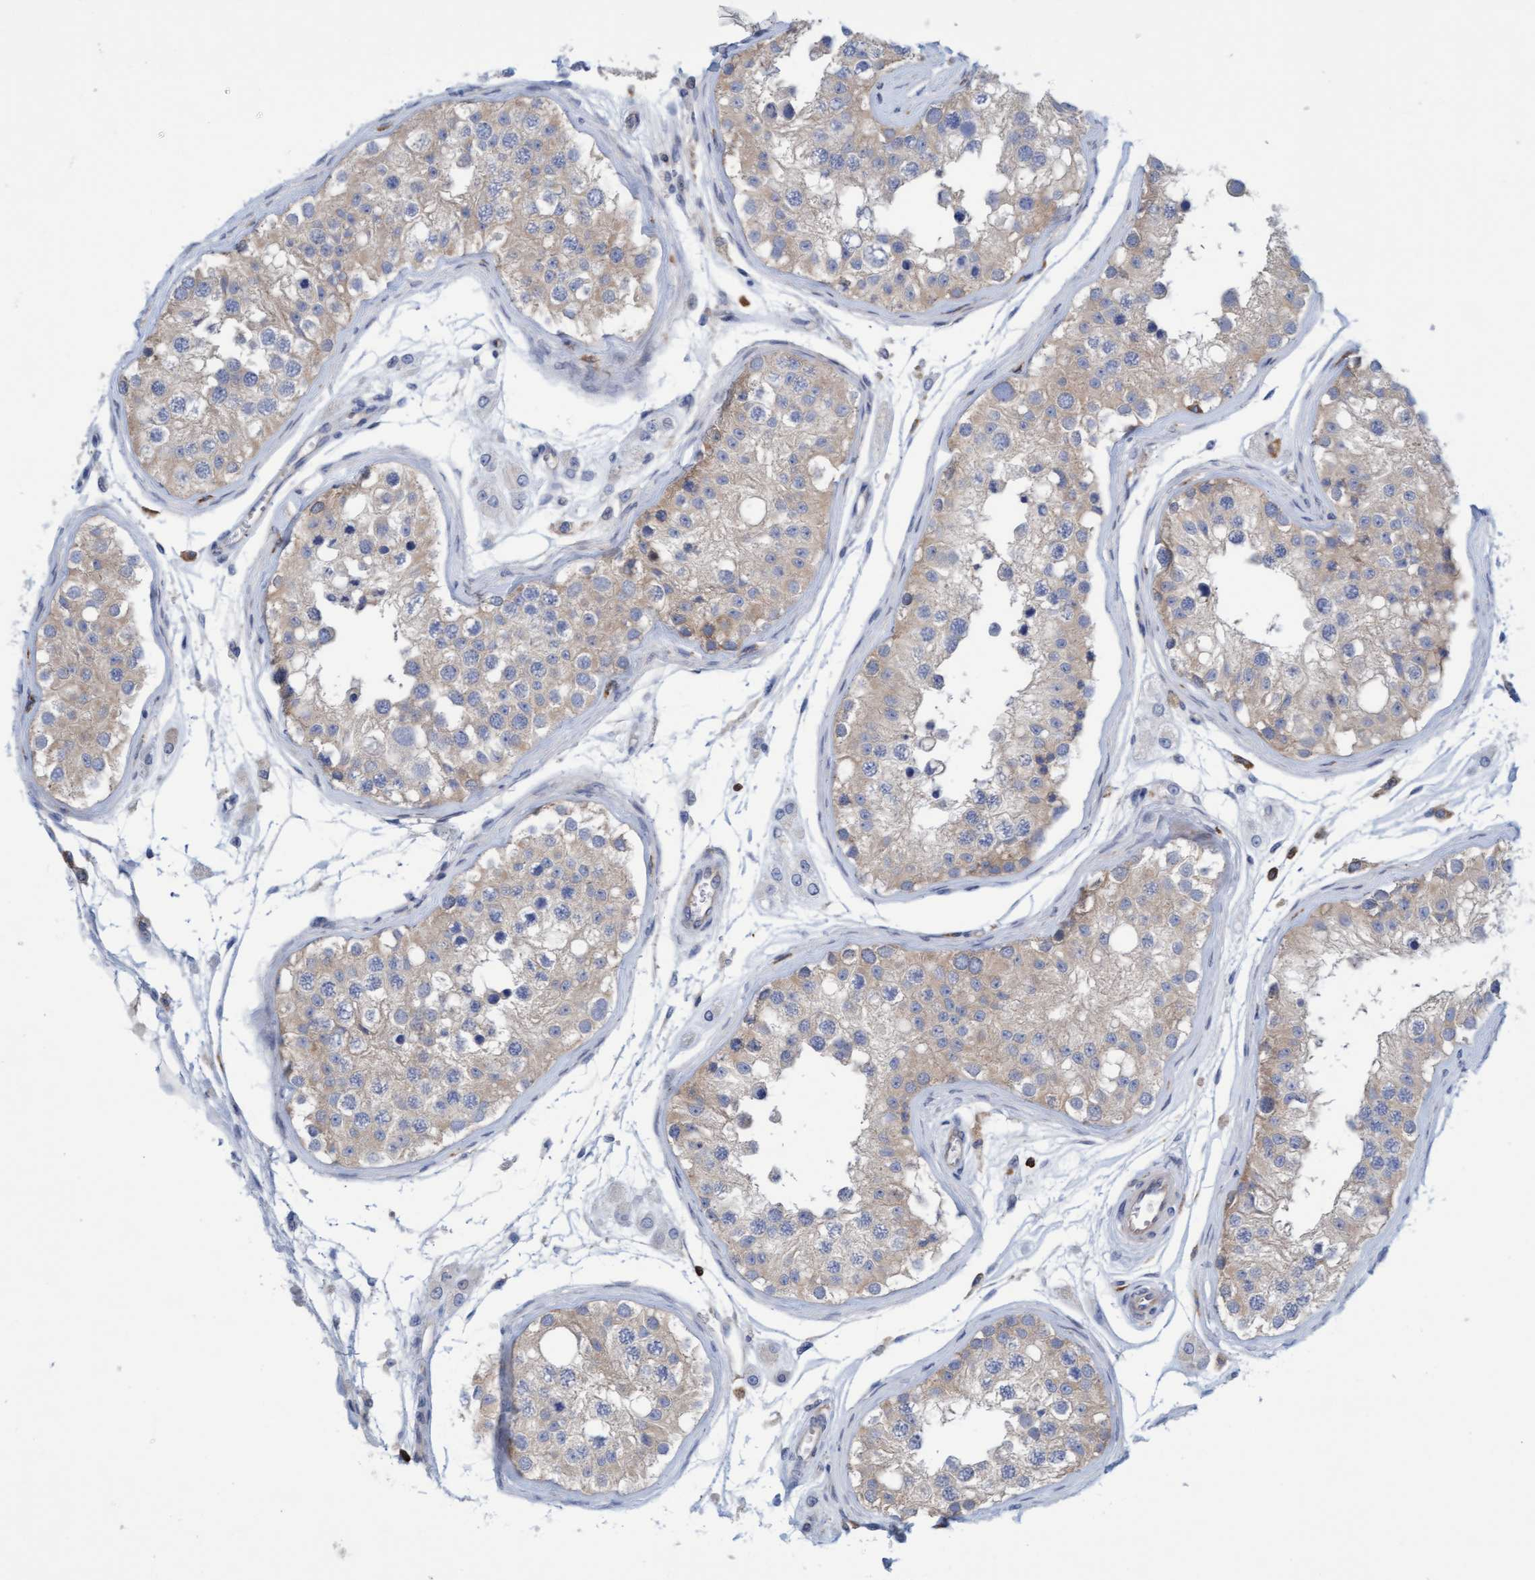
{"staining": {"intensity": "weak", "quantity": ">75%", "location": "cytoplasmic/membranous"}, "tissue": "testis", "cell_type": "Cells in seminiferous ducts", "image_type": "normal", "snomed": [{"axis": "morphology", "description": "Normal tissue, NOS"}, {"axis": "morphology", "description": "Adenocarcinoma, metastatic, NOS"}, {"axis": "topography", "description": "Testis"}], "caption": "Testis stained with DAB IHC exhibits low levels of weak cytoplasmic/membranous expression in about >75% of cells in seminiferous ducts.", "gene": "FNBP1", "patient": {"sex": "male", "age": 26}}